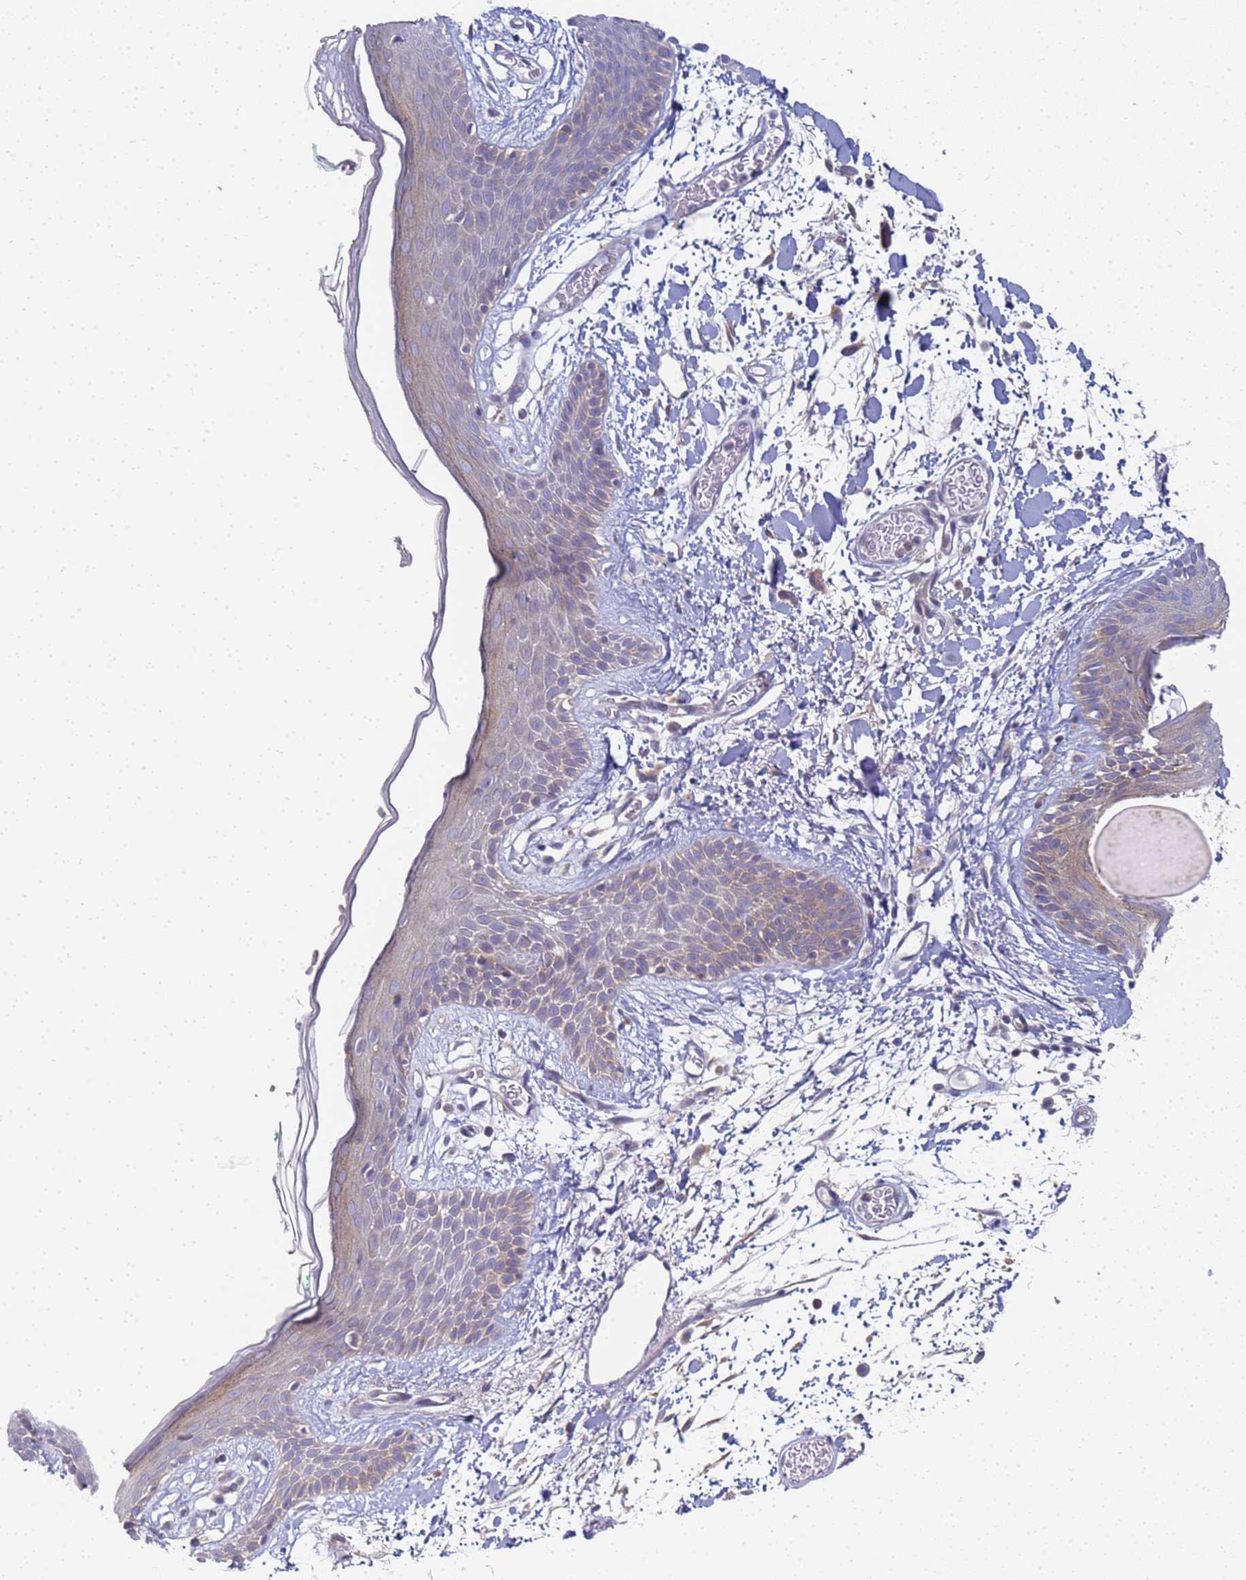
{"staining": {"intensity": "negative", "quantity": "none", "location": "none"}, "tissue": "skin", "cell_type": "Fibroblasts", "image_type": "normal", "snomed": [{"axis": "morphology", "description": "Normal tissue, NOS"}, {"axis": "topography", "description": "Skin"}], "caption": "The photomicrograph demonstrates no staining of fibroblasts in benign skin. Brightfield microscopy of IHC stained with DAB (3,3'-diaminobenzidine) (brown) and hematoxylin (blue), captured at high magnification.", "gene": "CHM", "patient": {"sex": "male", "age": 79}}